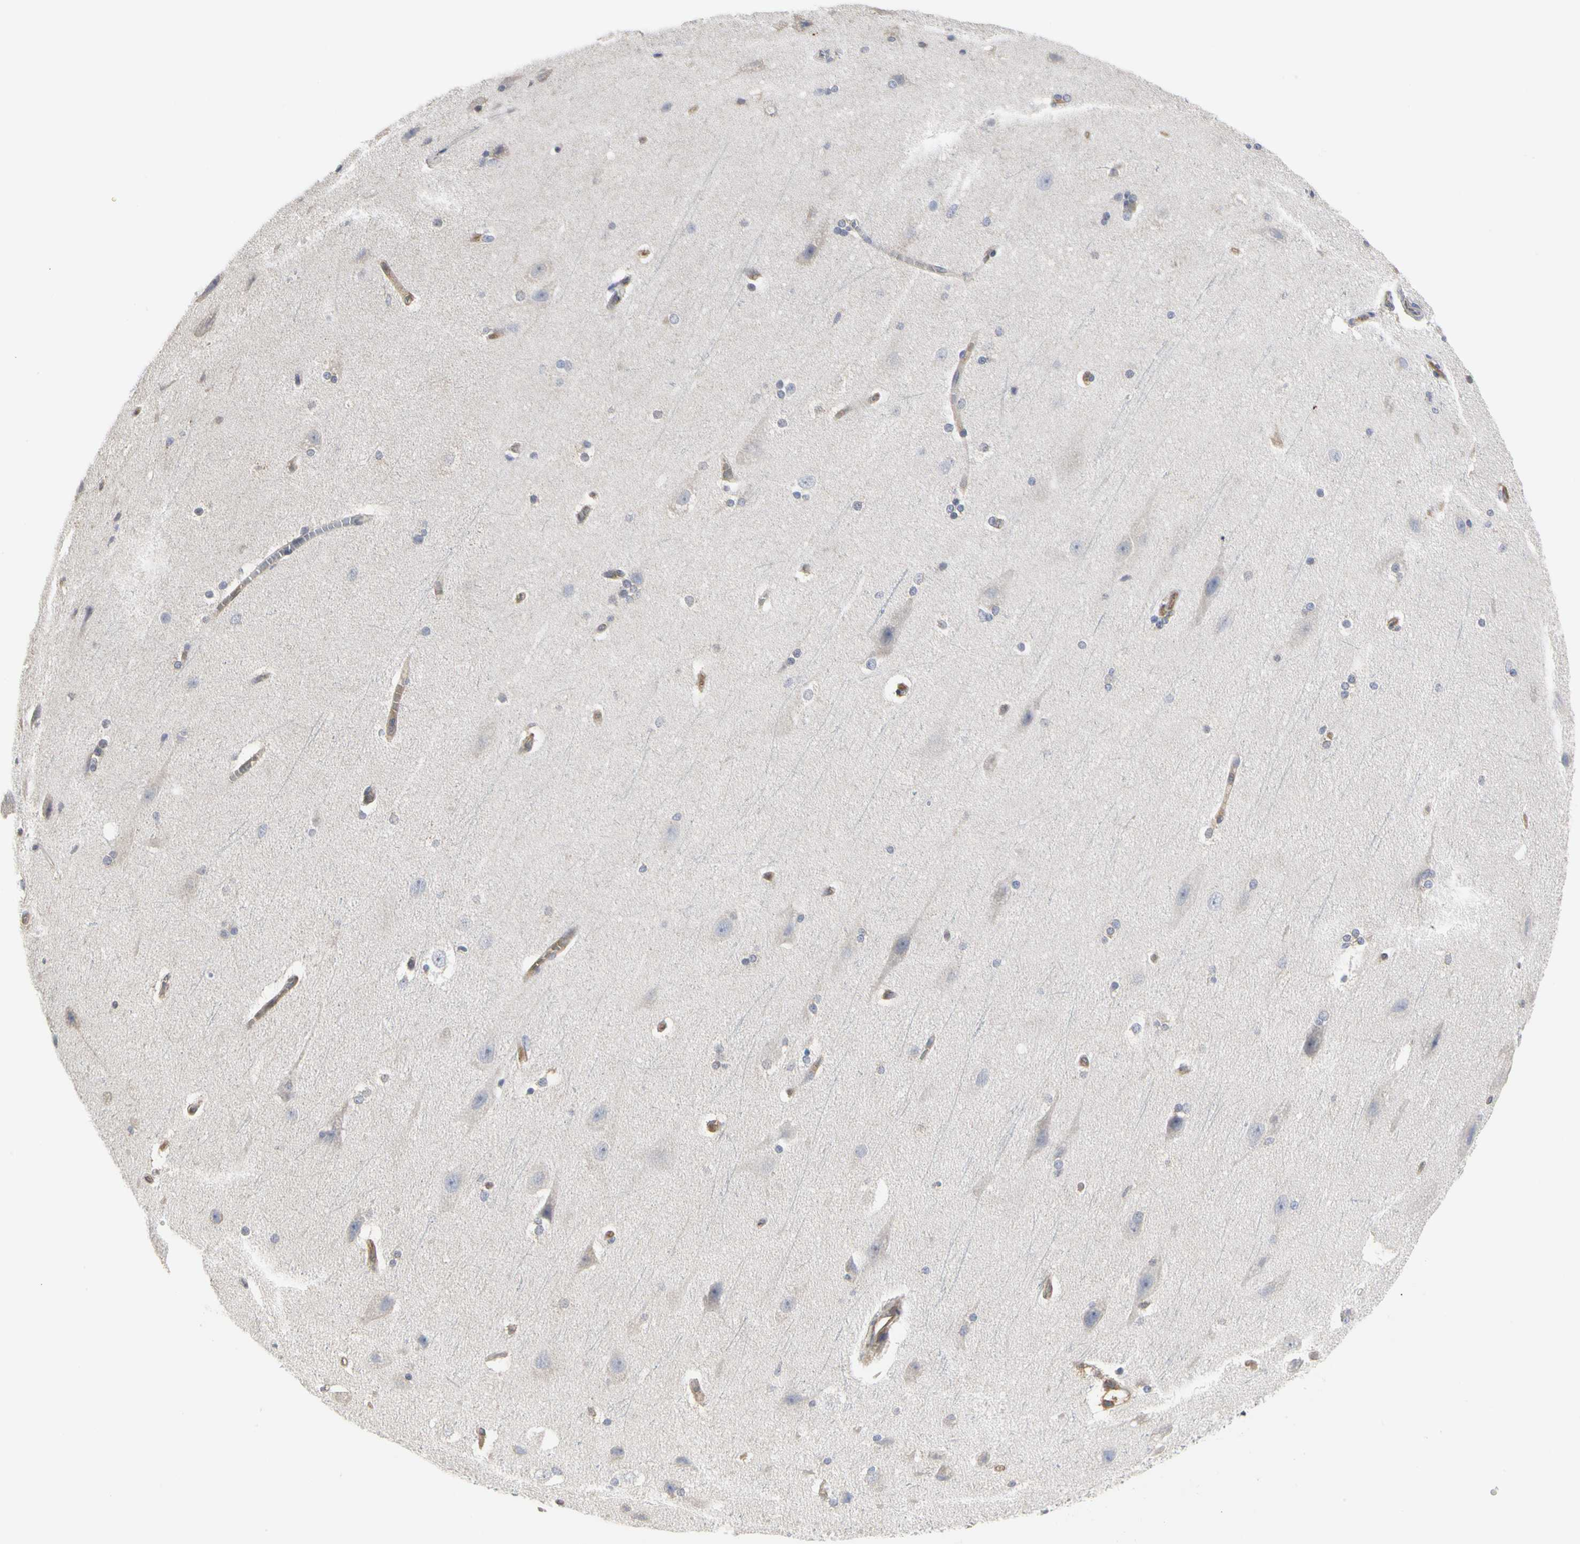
{"staining": {"intensity": "moderate", "quantity": ">75%", "location": "cytoplasmic/membranous"}, "tissue": "cerebral cortex", "cell_type": "Endothelial cells", "image_type": "normal", "snomed": [{"axis": "morphology", "description": "Normal tissue, NOS"}, {"axis": "topography", "description": "Cerebral cortex"}, {"axis": "topography", "description": "Hippocampus"}], "caption": "Endothelial cells reveal medium levels of moderate cytoplasmic/membranous positivity in about >75% of cells in benign human cerebral cortex. Nuclei are stained in blue.", "gene": "C3orf52", "patient": {"sex": "female", "age": 19}}